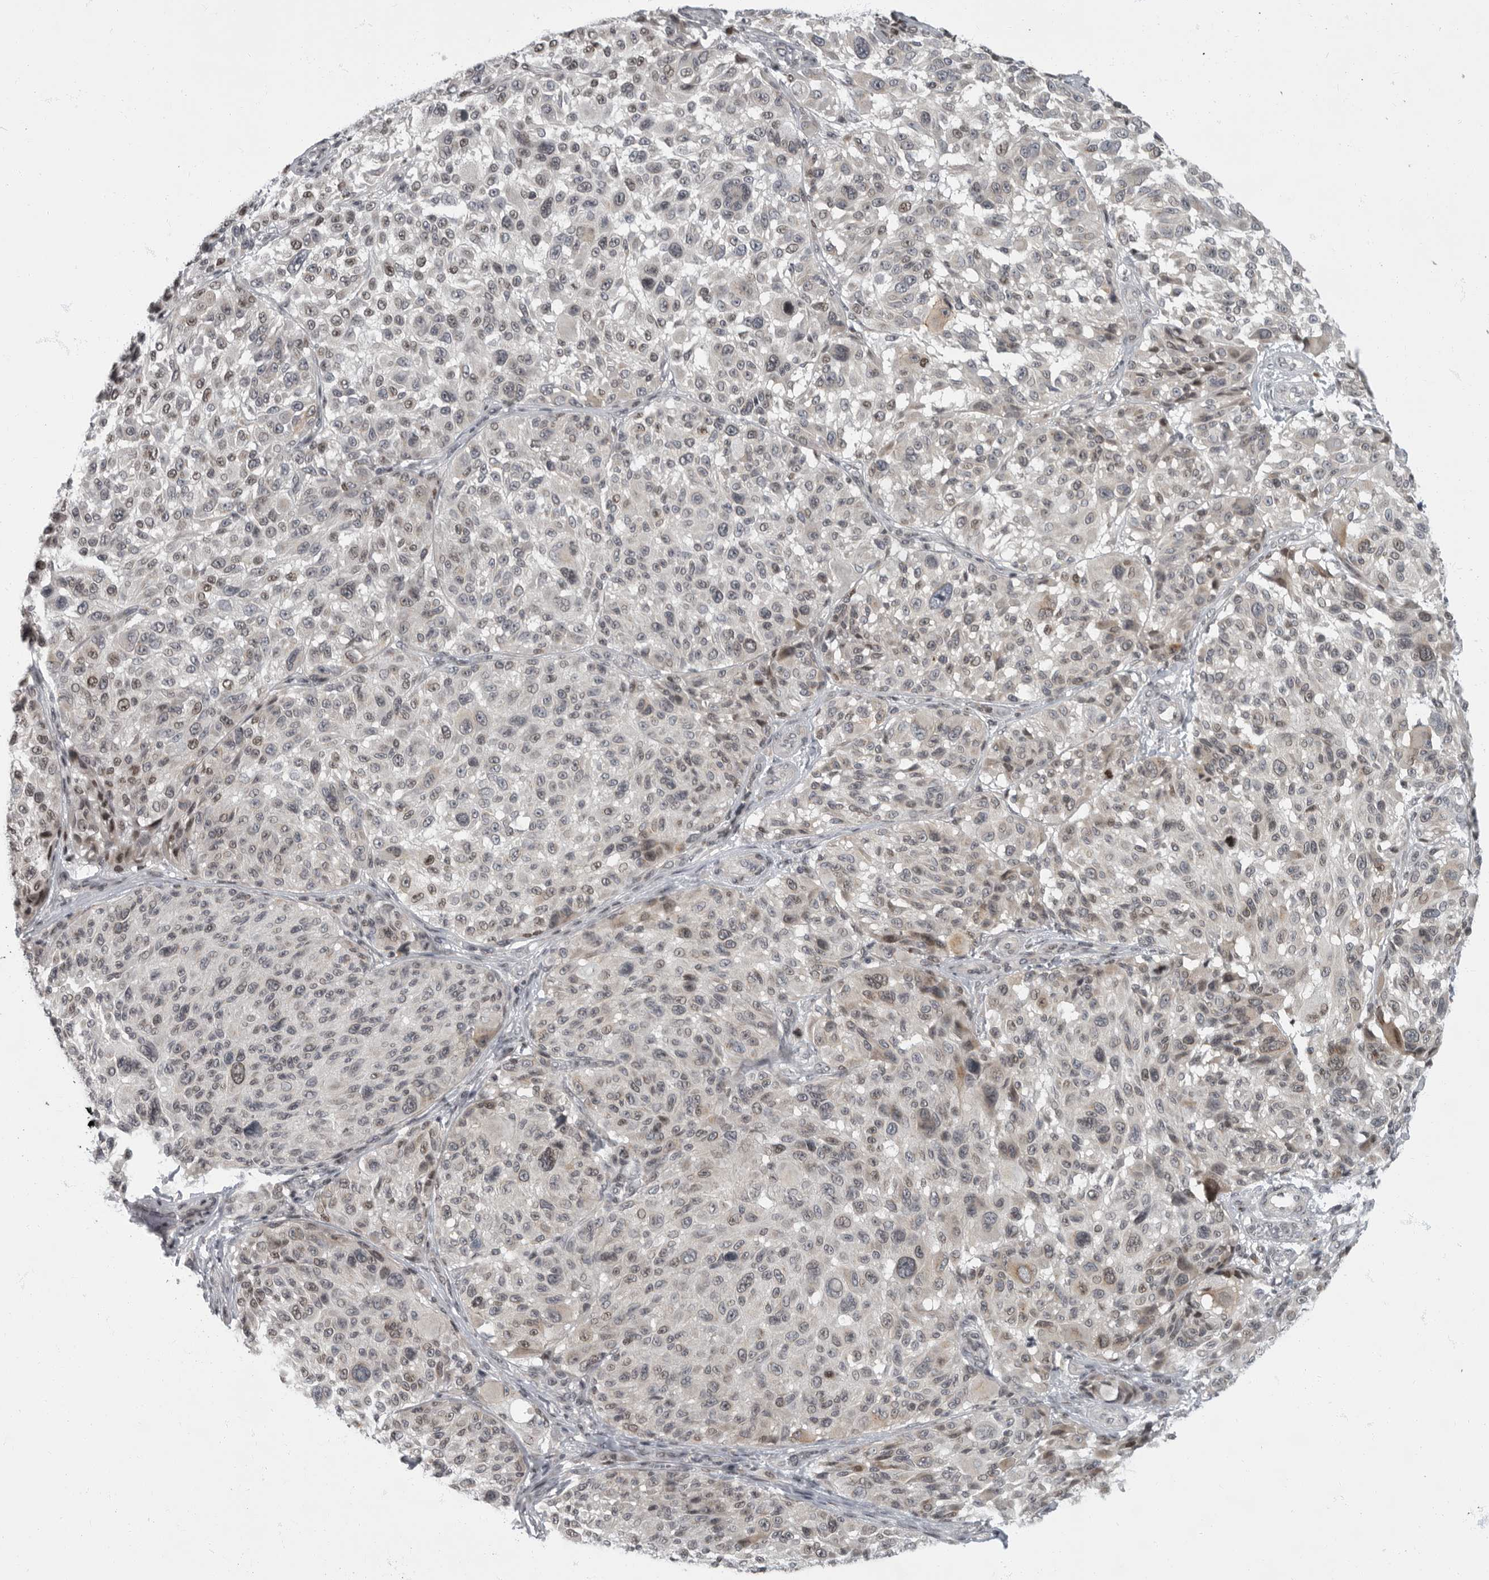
{"staining": {"intensity": "weak", "quantity": "25%-75%", "location": "nuclear"}, "tissue": "melanoma", "cell_type": "Tumor cells", "image_type": "cancer", "snomed": [{"axis": "morphology", "description": "Malignant melanoma, NOS"}, {"axis": "topography", "description": "Skin"}], "caption": "A high-resolution photomicrograph shows IHC staining of malignant melanoma, which demonstrates weak nuclear staining in about 25%-75% of tumor cells.", "gene": "EVI5", "patient": {"sex": "male", "age": 83}}